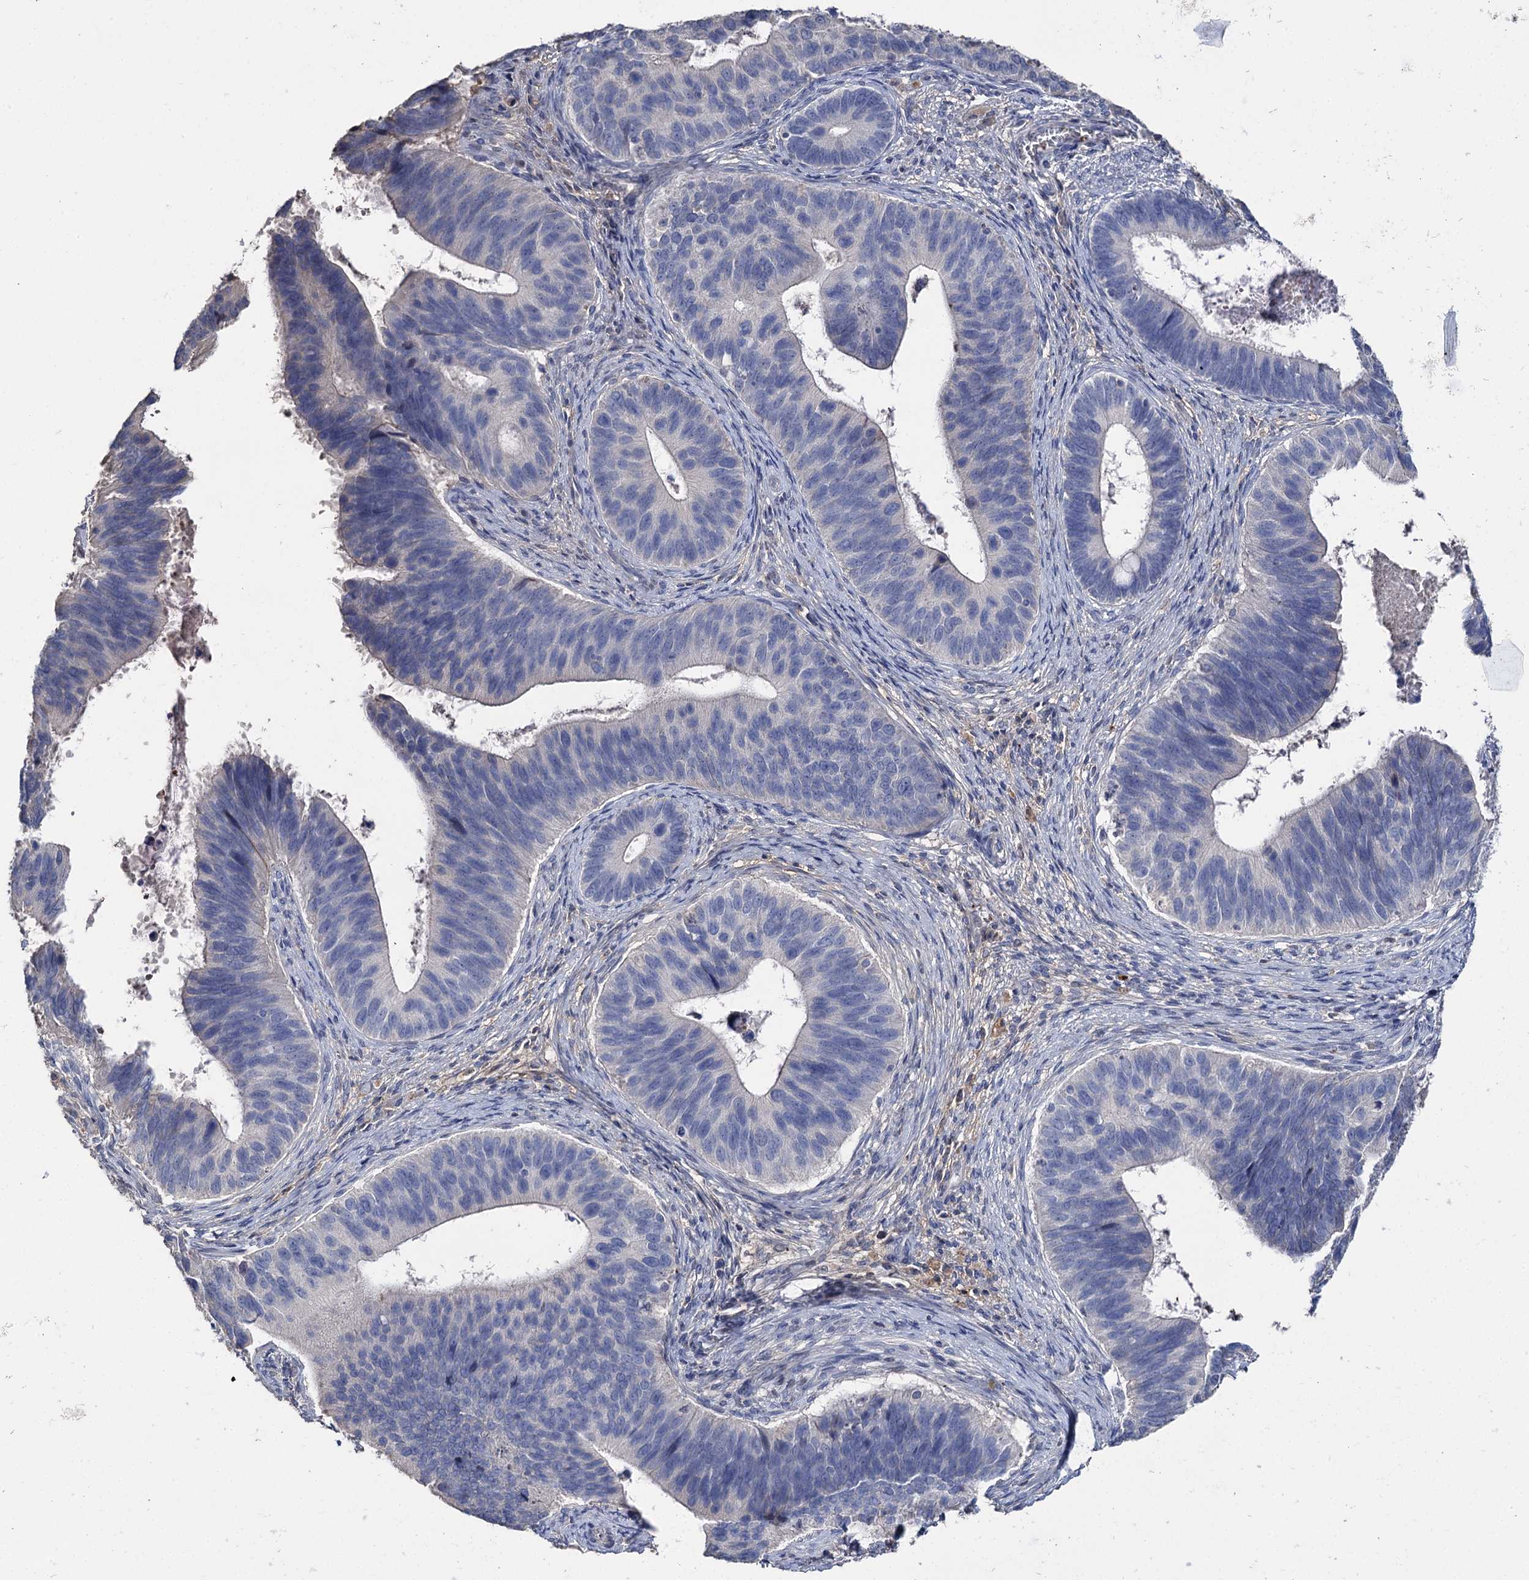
{"staining": {"intensity": "negative", "quantity": "none", "location": "none"}, "tissue": "cervical cancer", "cell_type": "Tumor cells", "image_type": "cancer", "snomed": [{"axis": "morphology", "description": "Adenocarcinoma, NOS"}, {"axis": "topography", "description": "Cervix"}], "caption": "Tumor cells are negative for protein expression in human cervical cancer. (DAB (3,3'-diaminobenzidine) IHC, high magnification).", "gene": "DNAH6", "patient": {"sex": "female", "age": 42}}